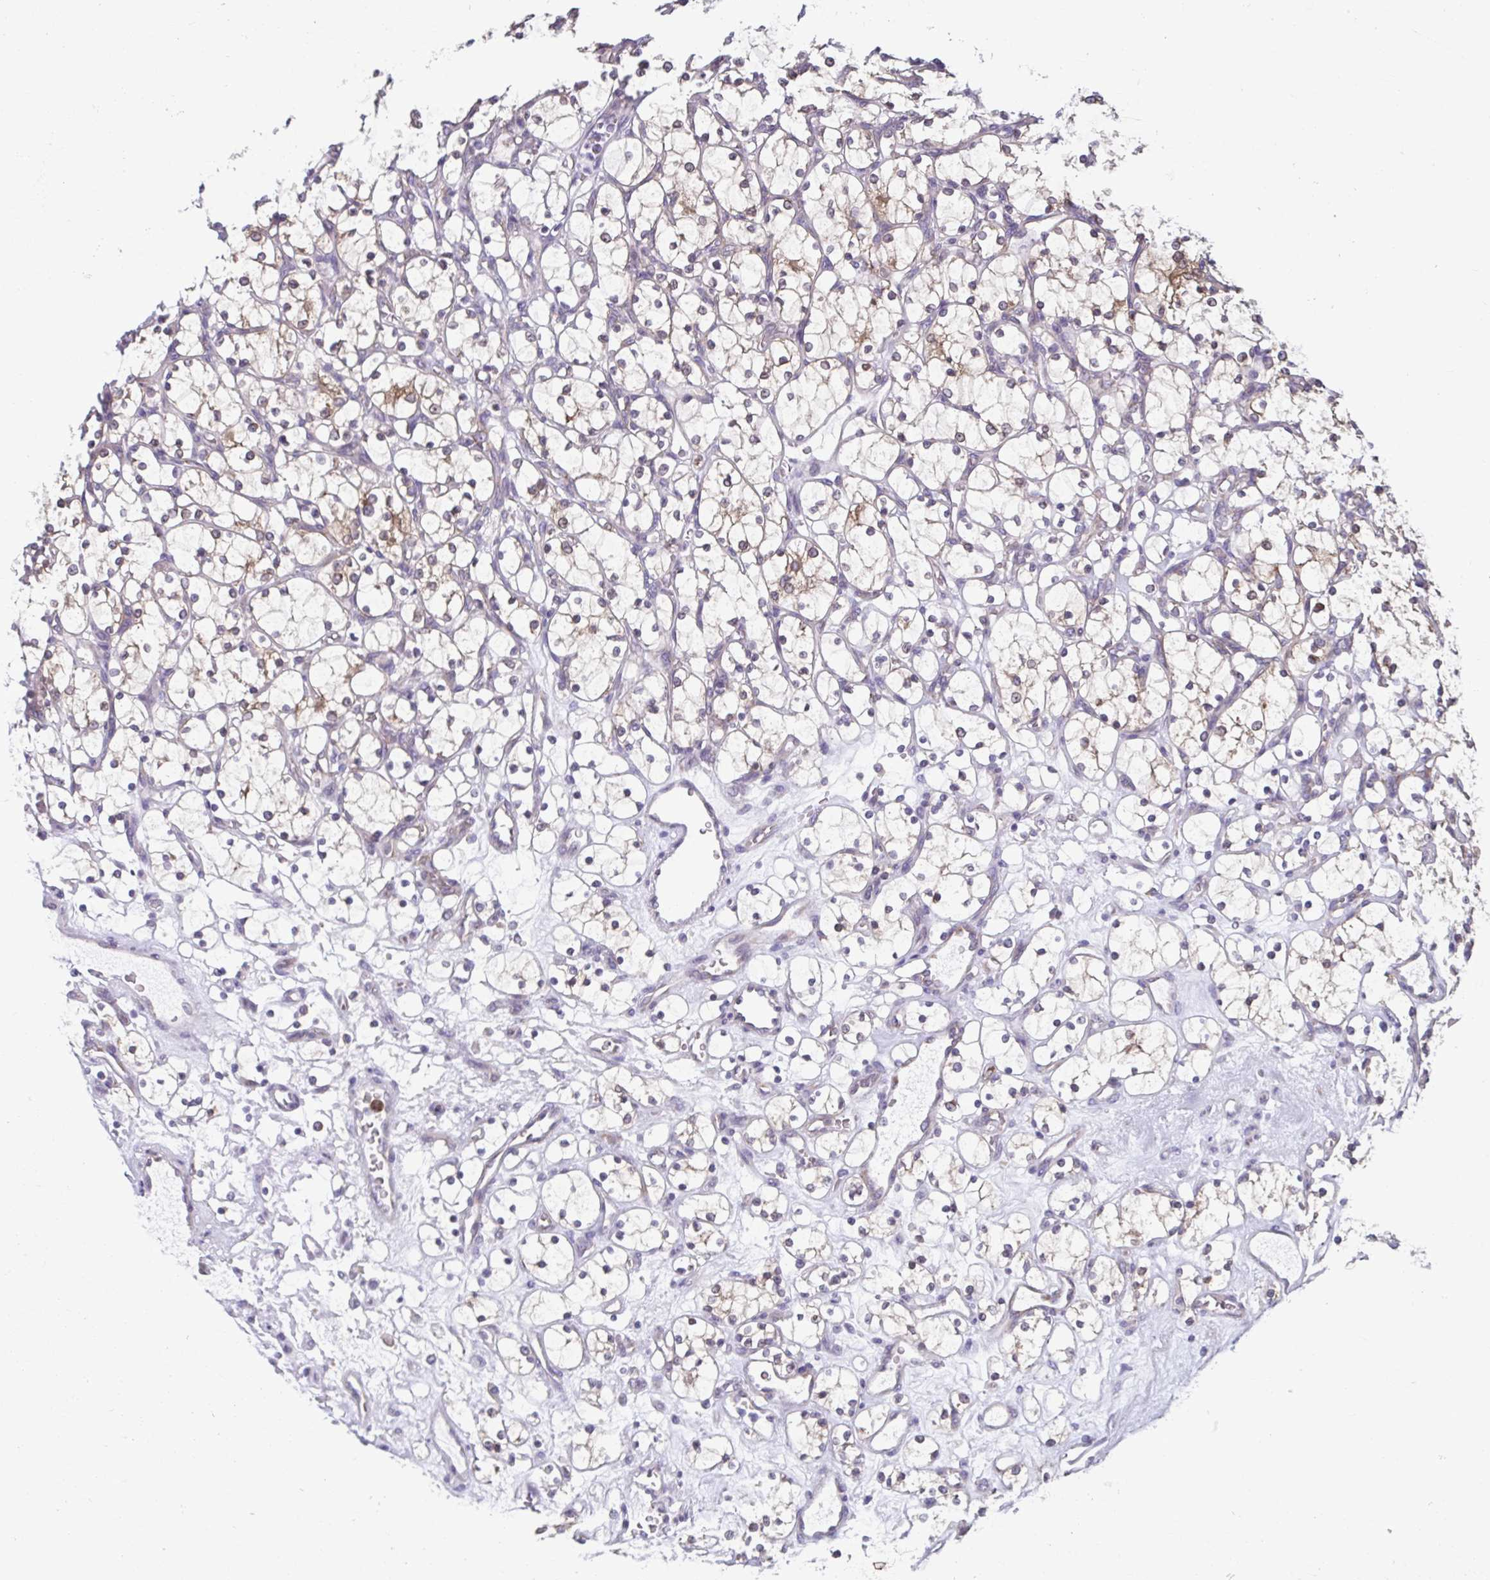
{"staining": {"intensity": "weak", "quantity": "<25%", "location": "cytoplasmic/membranous"}, "tissue": "renal cancer", "cell_type": "Tumor cells", "image_type": "cancer", "snomed": [{"axis": "morphology", "description": "Adenocarcinoma, NOS"}, {"axis": "topography", "description": "Kidney"}], "caption": "The image exhibits no staining of tumor cells in renal cancer (adenocarcinoma).", "gene": "TMEM108", "patient": {"sex": "female", "age": 69}}